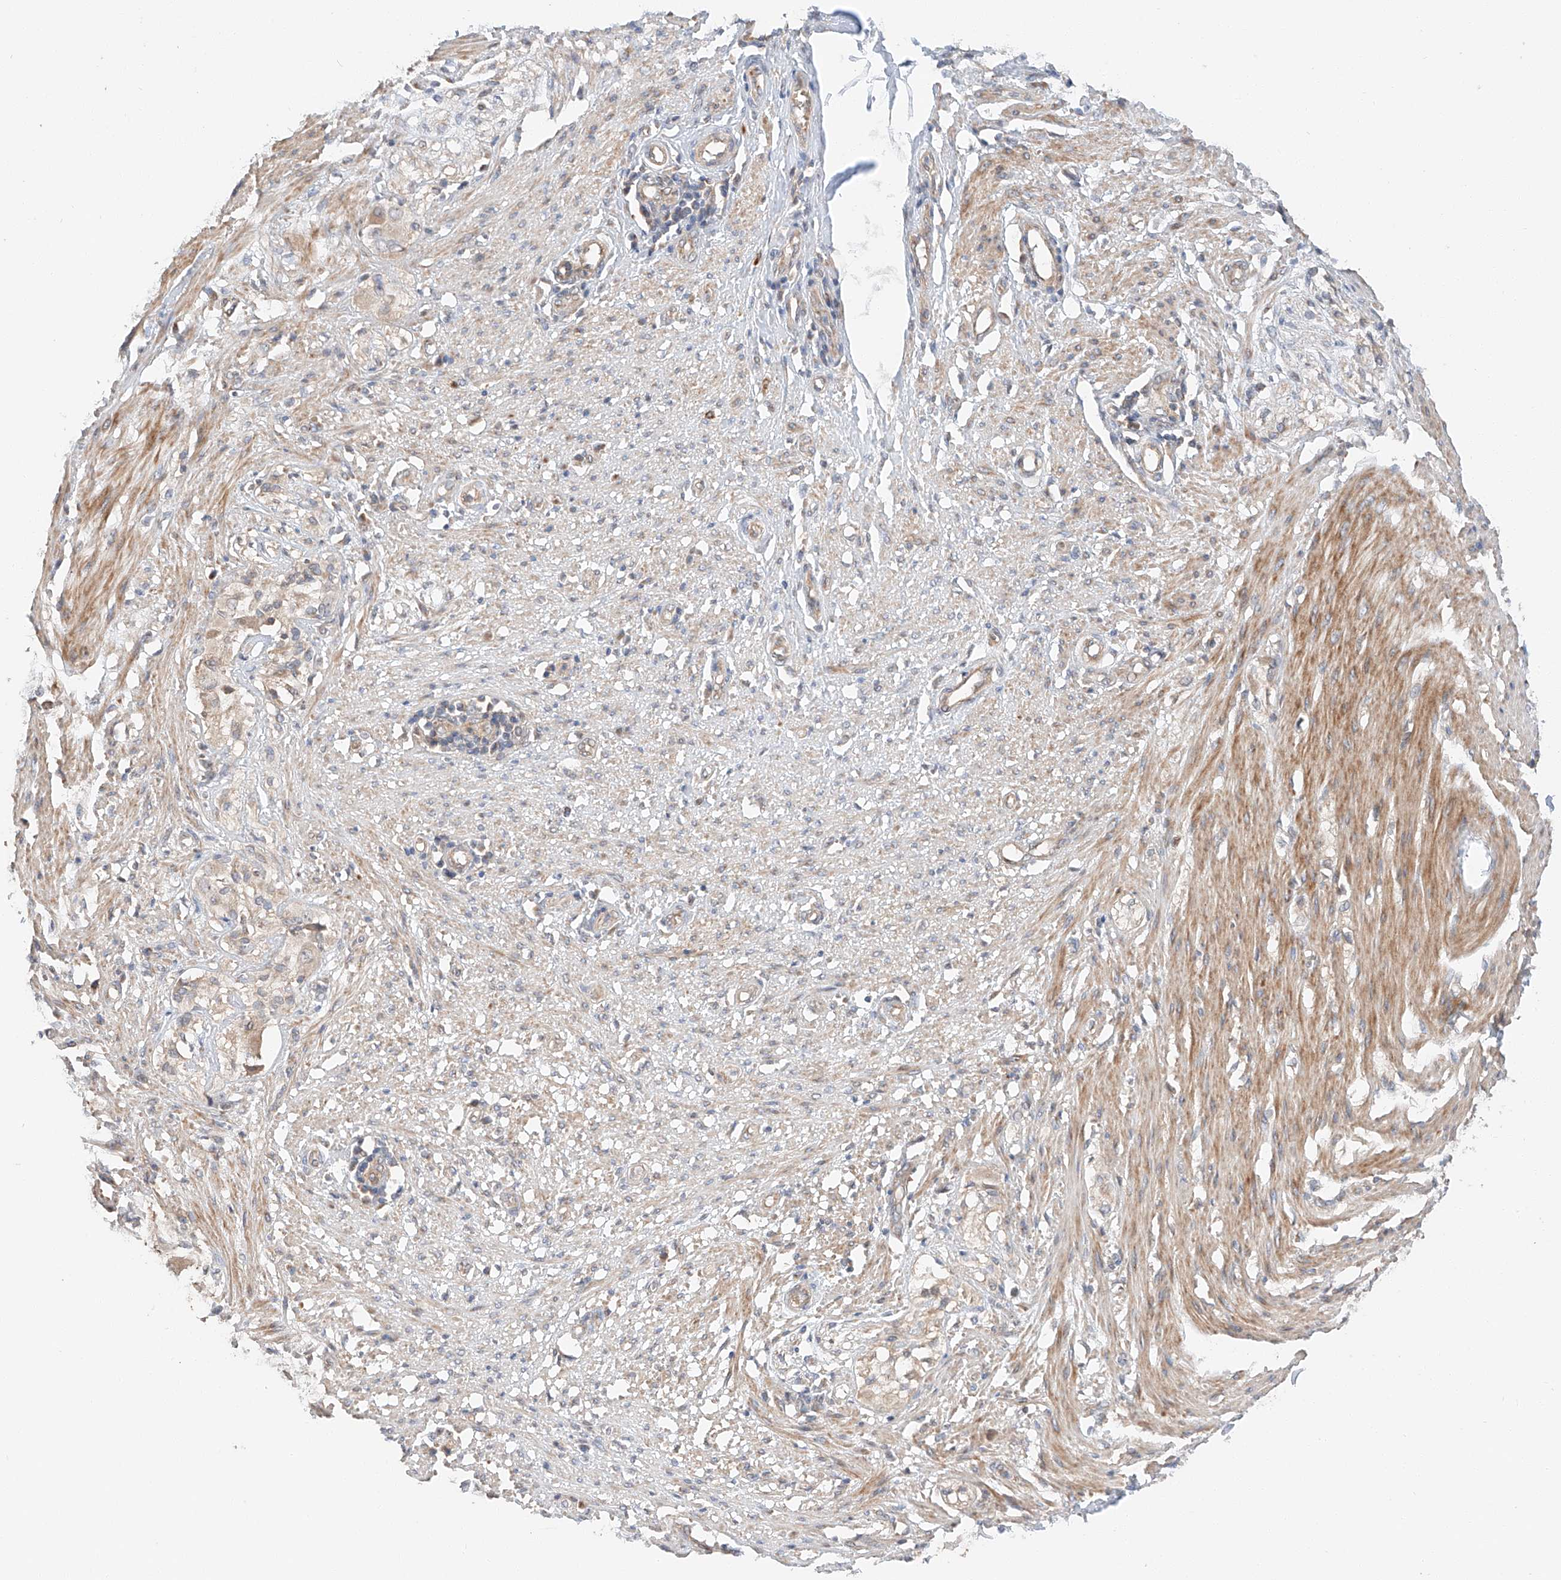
{"staining": {"intensity": "moderate", "quantity": "25%-75%", "location": "cytoplasmic/membranous"}, "tissue": "smooth muscle", "cell_type": "Smooth muscle cells", "image_type": "normal", "snomed": [{"axis": "morphology", "description": "Normal tissue, NOS"}, {"axis": "morphology", "description": "Adenocarcinoma, NOS"}, {"axis": "topography", "description": "Colon"}, {"axis": "topography", "description": "Peripheral nerve tissue"}], "caption": "Immunohistochemical staining of benign human smooth muscle shows moderate cytoplasmic/membranous protein staining in about 25%-75% of smooth muscle cells.", "gene": "XPNPEP1", "patient": {"sex": "male", "age": 14}}